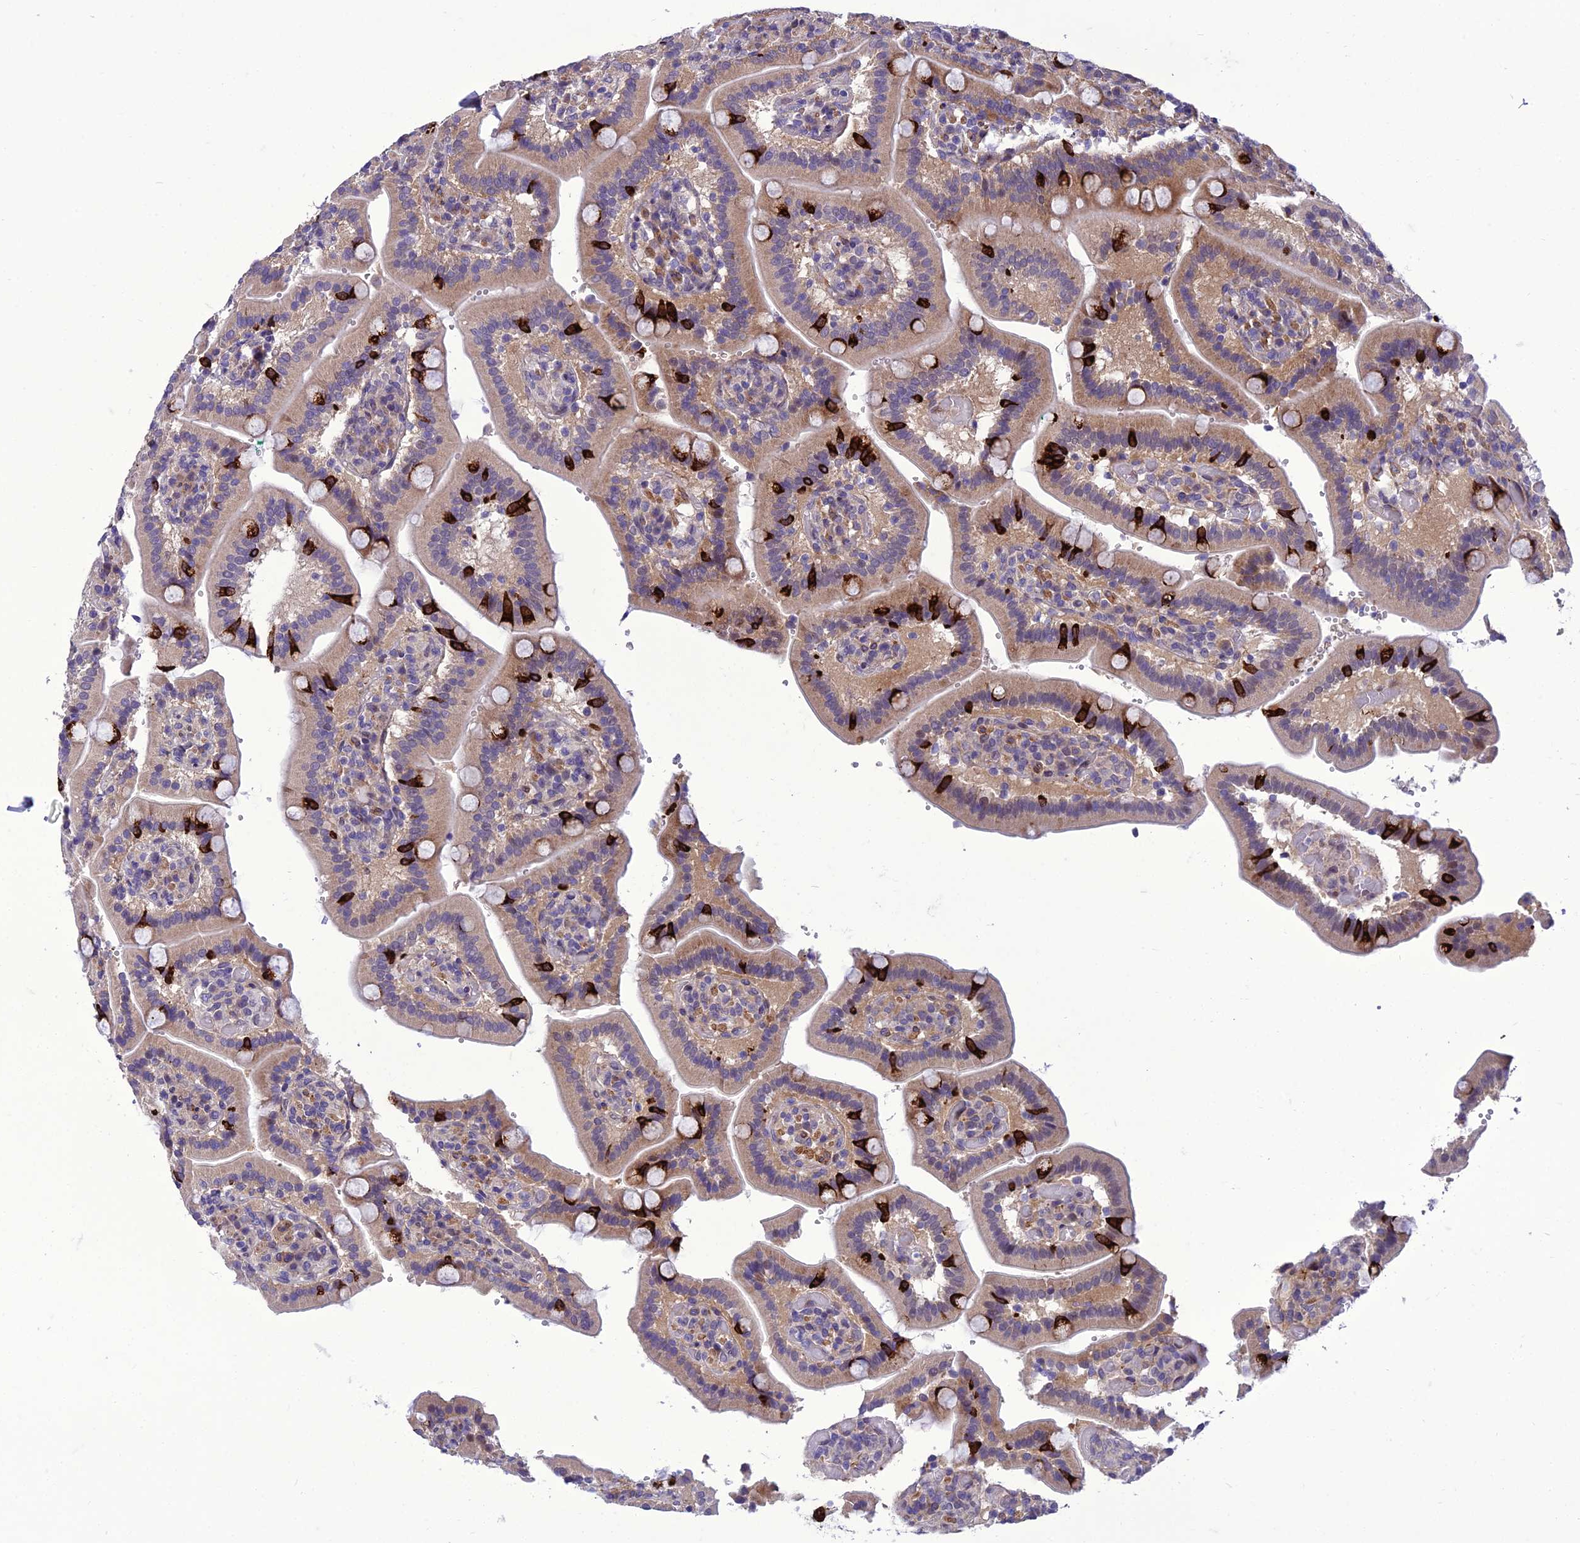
{"staining": {"intensity": "strong", "quantity": "25%-75%", "location": "cytoplasmic/membranous"}, "tissue": "duodenum", "cell_type": "Glandular cells", "image_type": "normal", "snomed": [{"axis": "morphology", "description": "Normal tissue, NOS"}, {"axis": "topography", "description": "Duodenum"}], "caption": "Strong cytoplasmic/membranous staining is identified in approximately 25%-75% of glandular cells in unremarkable duodenum.", "gene": "GAB4", "patient": {"sex": "female", "age": 62}}